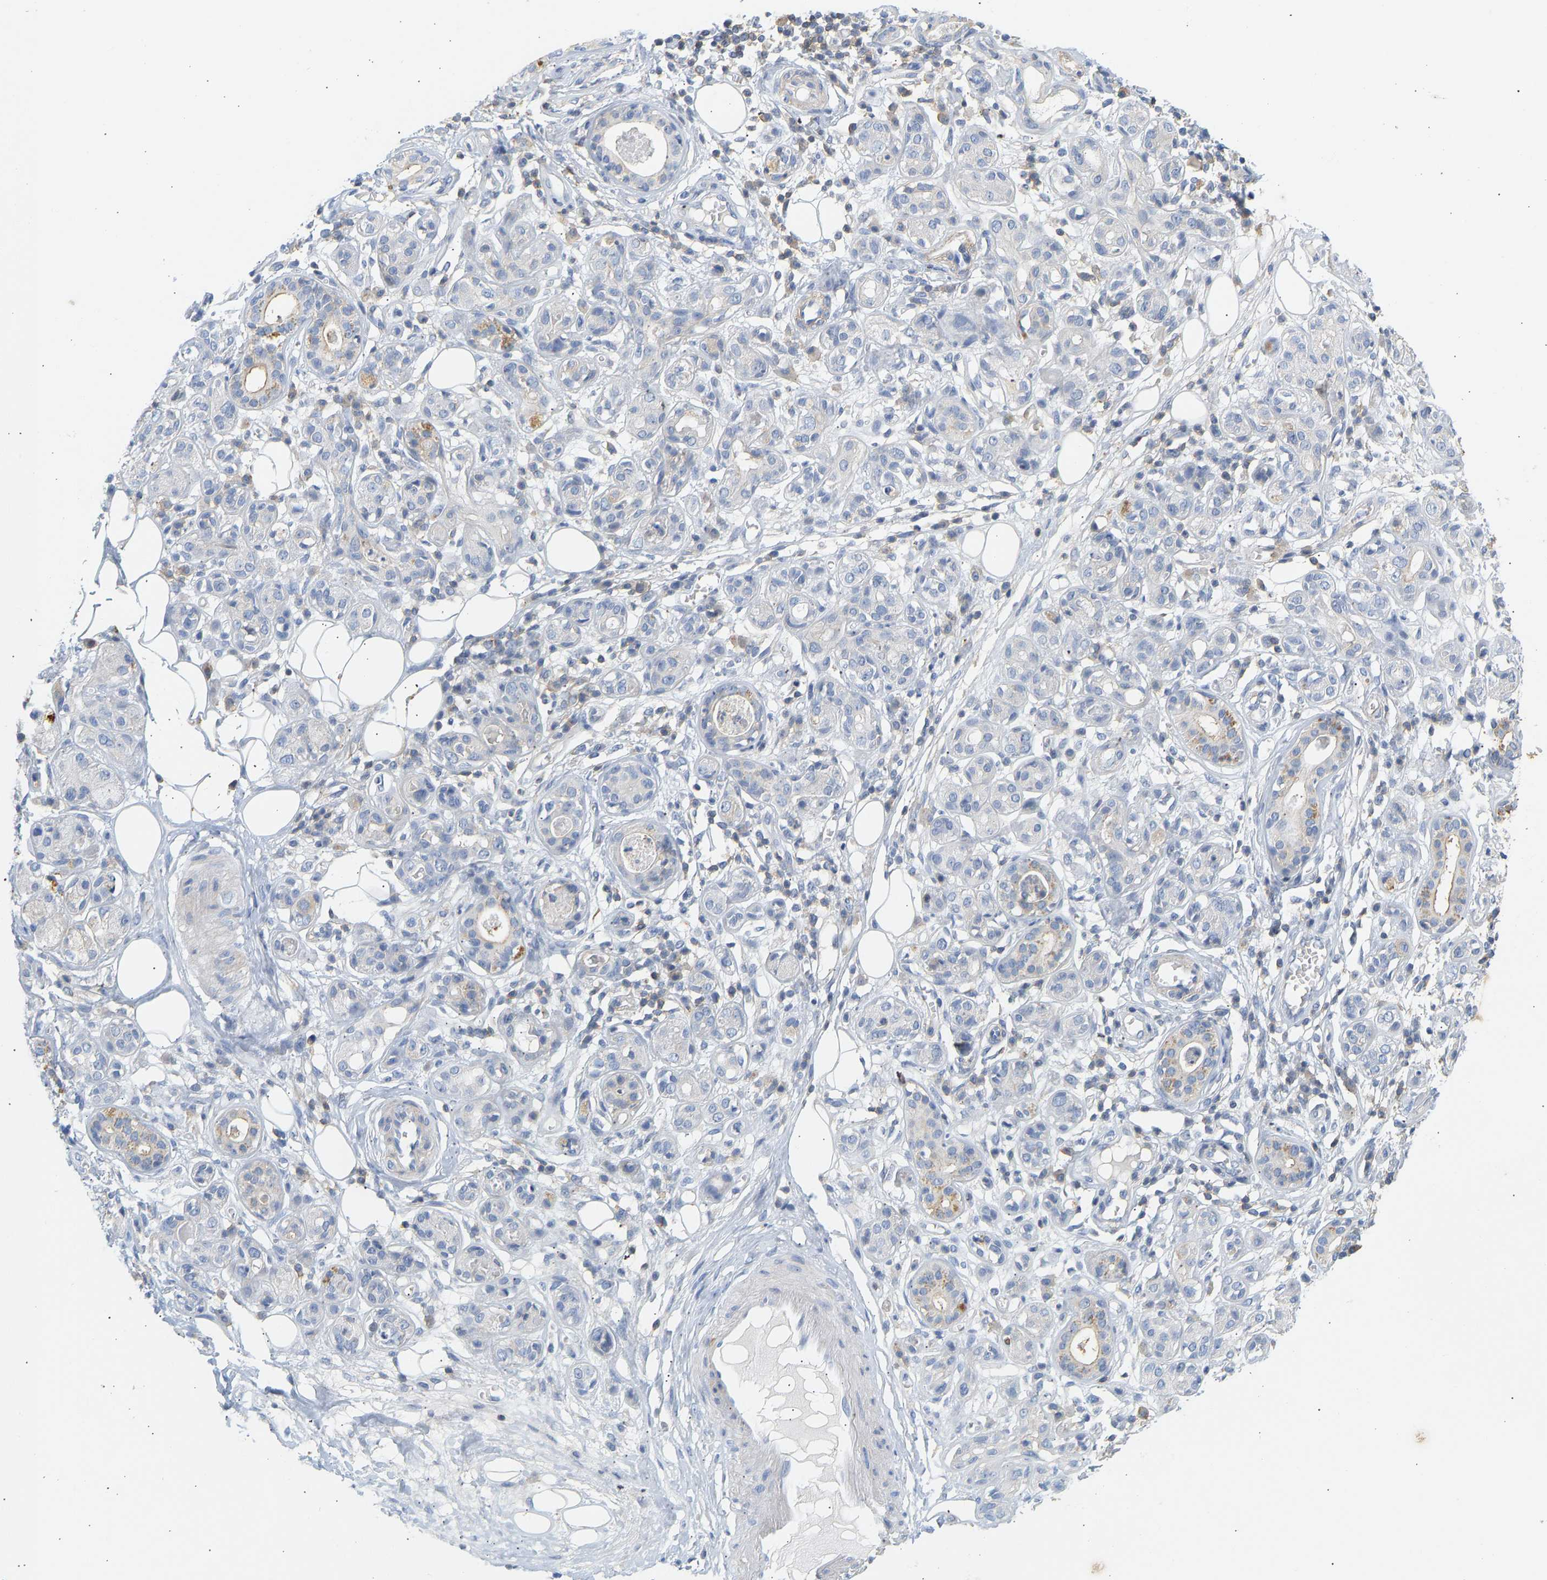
{"staining": {"intensity": "moderate", "quantity": ">75%", "location": "cytoplasmic/membranous"}, "tissue": "adipose tissue", "cell_type": "Adipocytes", "image_type": "normal", "snomed": [{"axis": "morphology", "description": "Normal tissue, NOS"}, {"axis": "morphology", "description": "Inflammation, NOS"}, {"axis": "topography", "description": "Salivary gland"}, {"axis": "topography", "description": "Peripheral nerve tissue"}], "caption": "A brown stain highlights moderate cytoplasmic/membranous positivity of a protein in adipocytes of normal human adipose tissue.", "gene": "BVES", "patient": {"sex": "female", "age": 75}}